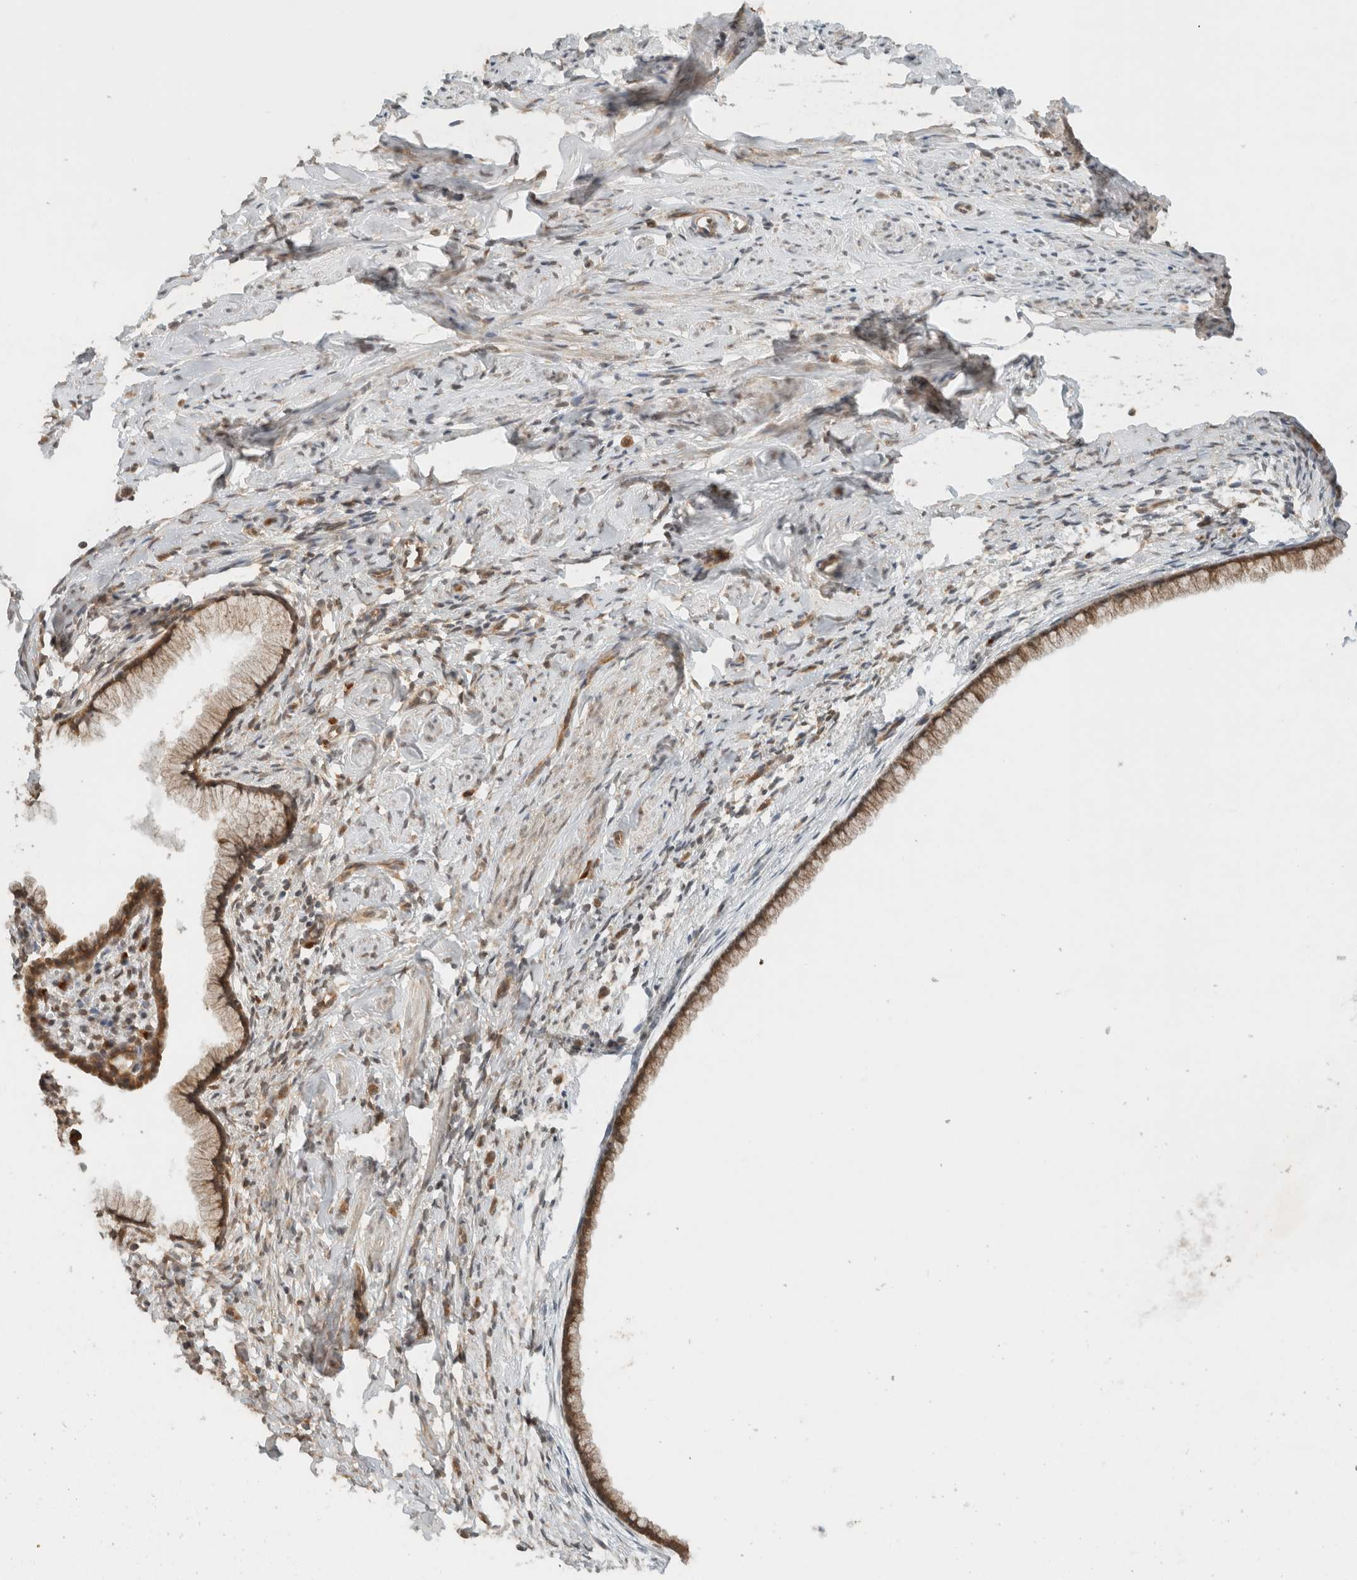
{"staining": {"intensity": "moderate", "quantity": ">75%", "location": "cytoplasmic/membranous"}, "tissue": "cervix", "cell_type": "Glandular cells", "image_type": "normal", "snomed": [{"axis": "morphology", "description": "Normal tissue, NOS"}, {"axis": "topography", "description": "Cervix"}], "caption": "A histopathology image of cervix stained for a protein displays moderate cytoplasmic/membranous brown staining in glandular cells. The staining was performed using DAB (3,3'-diaminobenzidine) to visualize the protein expression in brown, while the nuclei were stained in blue with hematoxylin (Magnification: 20x).", "gene": "ARFGEF2", "patient": {"sex": "female", "age": 75}}